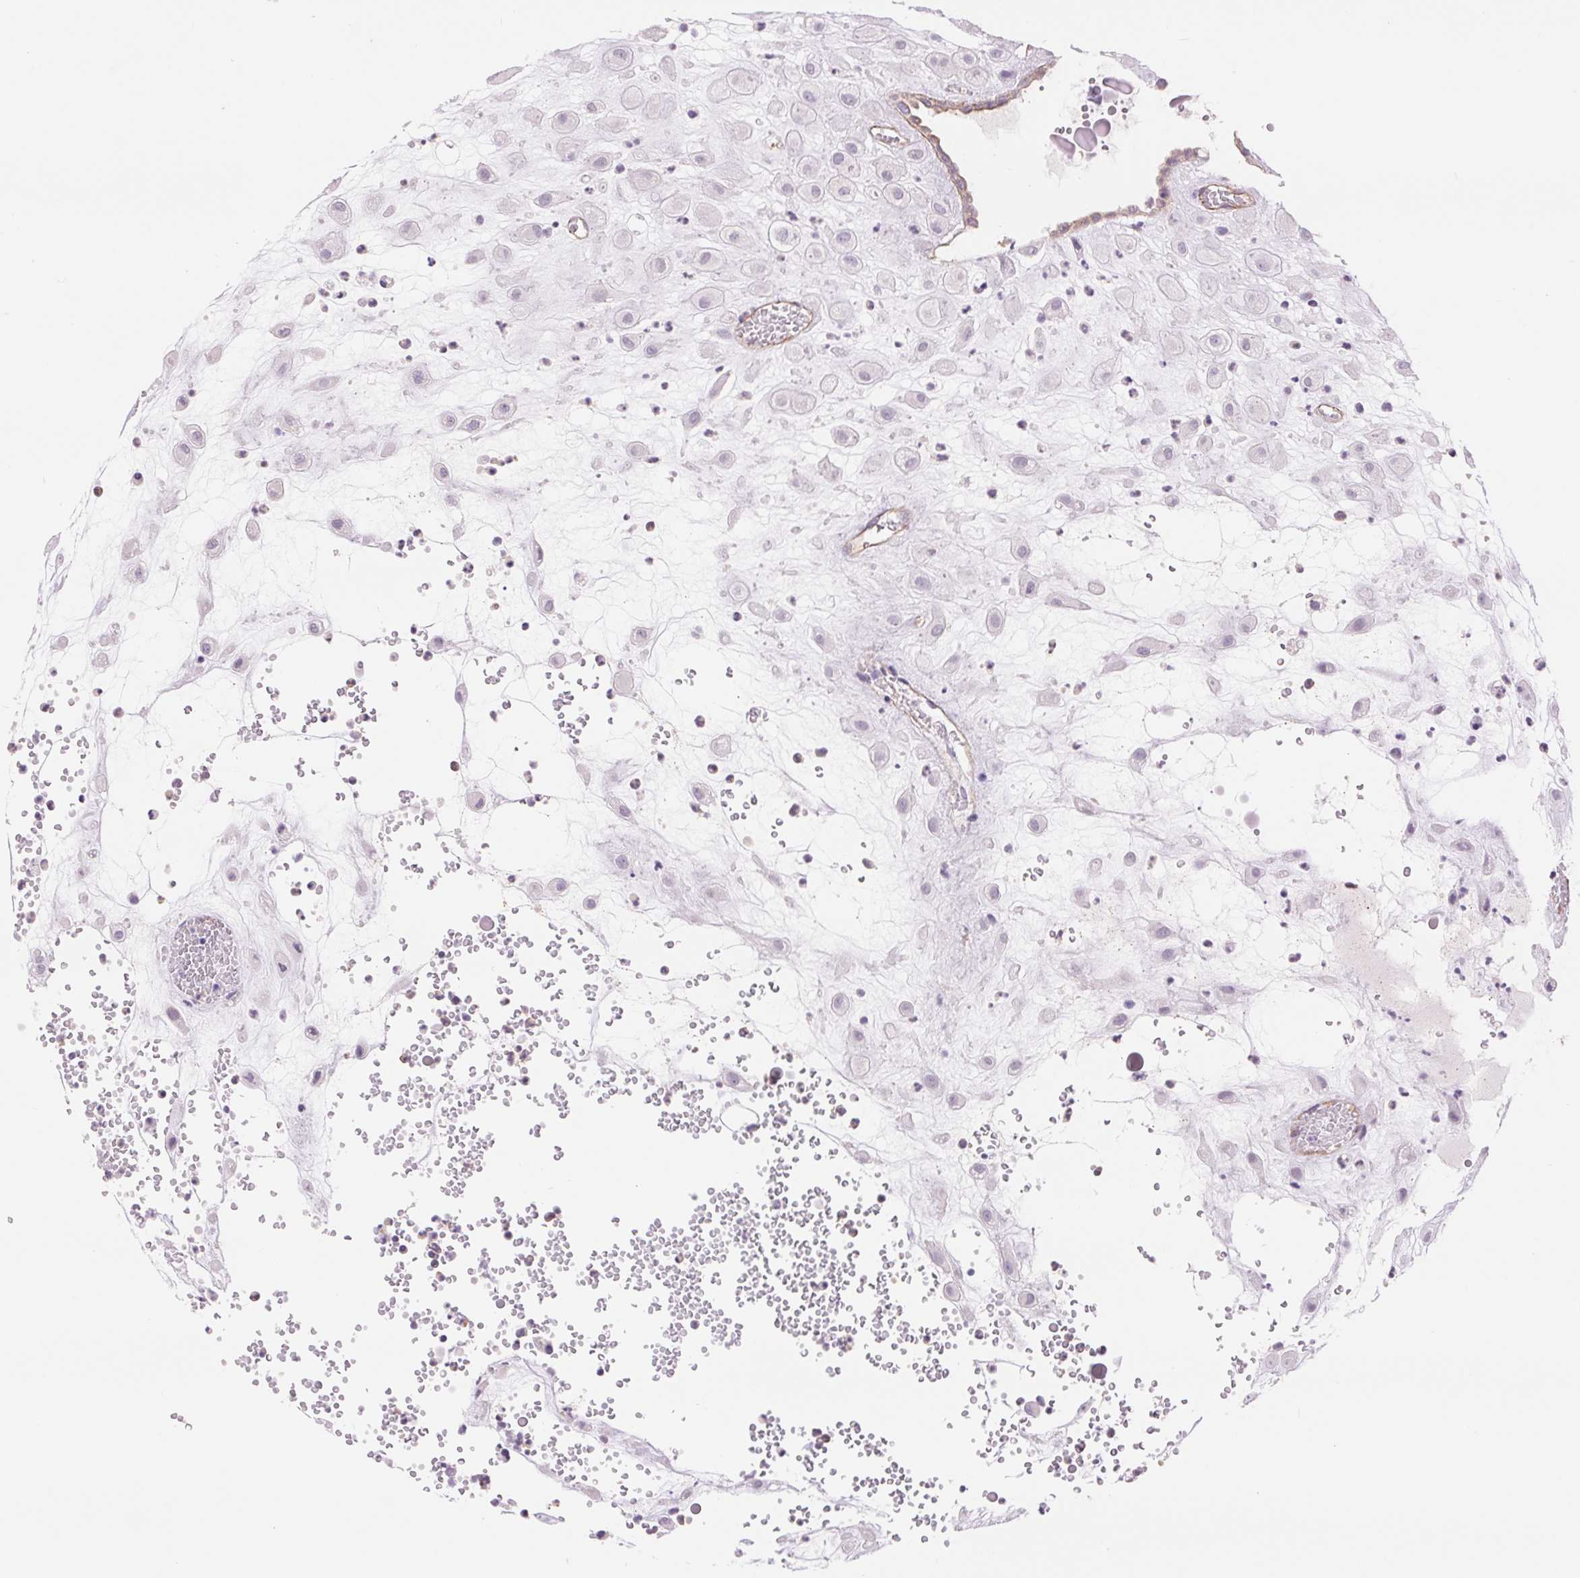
{"staining": {"intensity": "negative", "quantity": "none", "location": "none"}, "tissue": "placenta", "cell_type": "Decidual cells", "image_type": "normal", "snomed": [{"axis": "morphology", "description": "Normal tissue, NOS"}, {"axis": "topography", "description": "Placenta"}], "caption": "The image shows no staining of decidual cells in normal placenta. Brightfield microscopy of IHC stained with DAB (brown) and hematoxylin (blue), captured at high magnification.", "gene": "DIXDC1", "patient": {"sex": "female", "age": 24}}